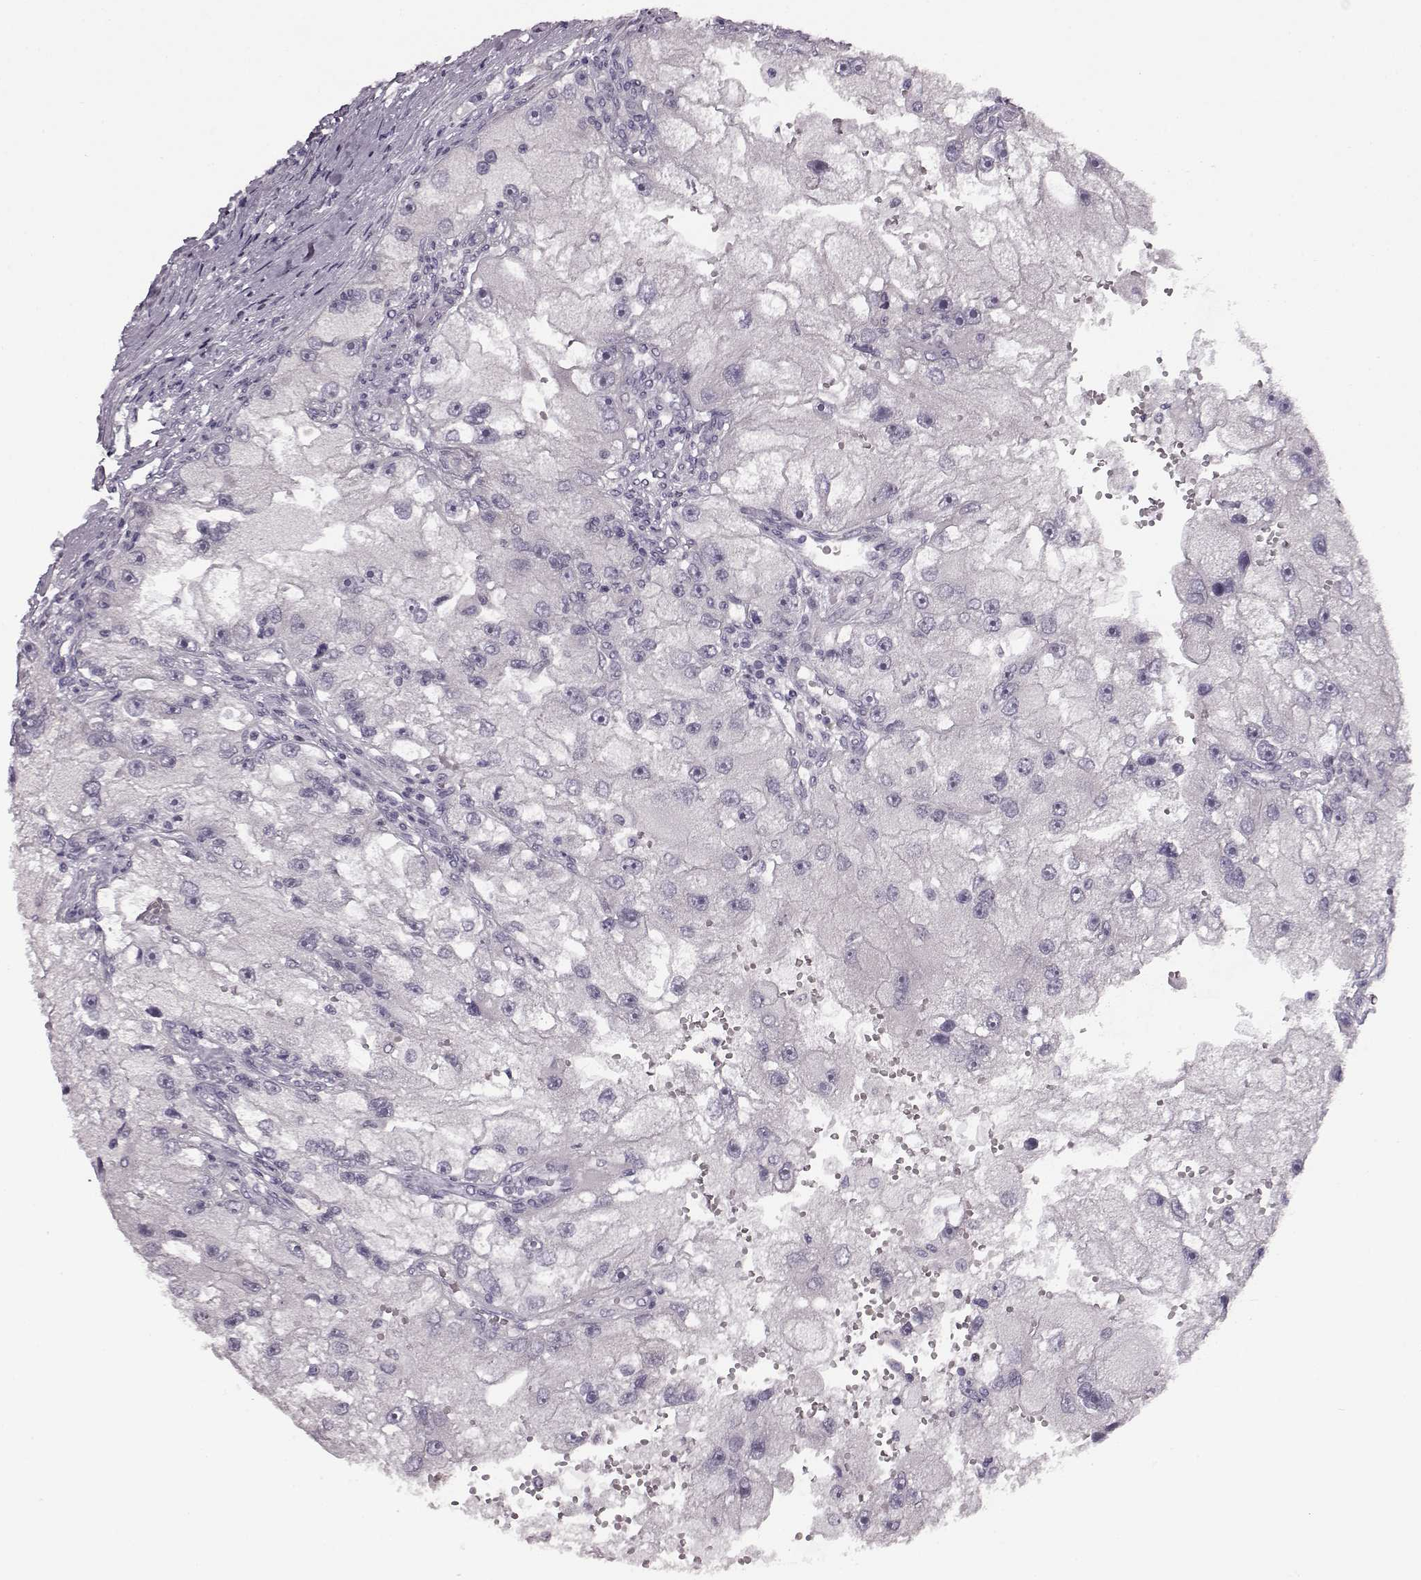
{"staining": {"intensity": "negative", "quantity": "none", "location": "none"}, "tissue": "renal cancer", "cell_type": "Tumor cells", "image_type": "cancer", "snomed": [{"axis": "morphology", "description": "Adenocarcinoma, NOS"}, {"axis": "topography", "description": "Kidney"}], "caption": "IHC histopathology image of human renal cancer (adenocarcinoma) stained for a protein (brown), which displays no positivity in tumor cells. (Brightfield microscopy of DAB IHC at high magnification).", "gene": "RP1L1", "patient": {"sex": "male", "age": 63}}